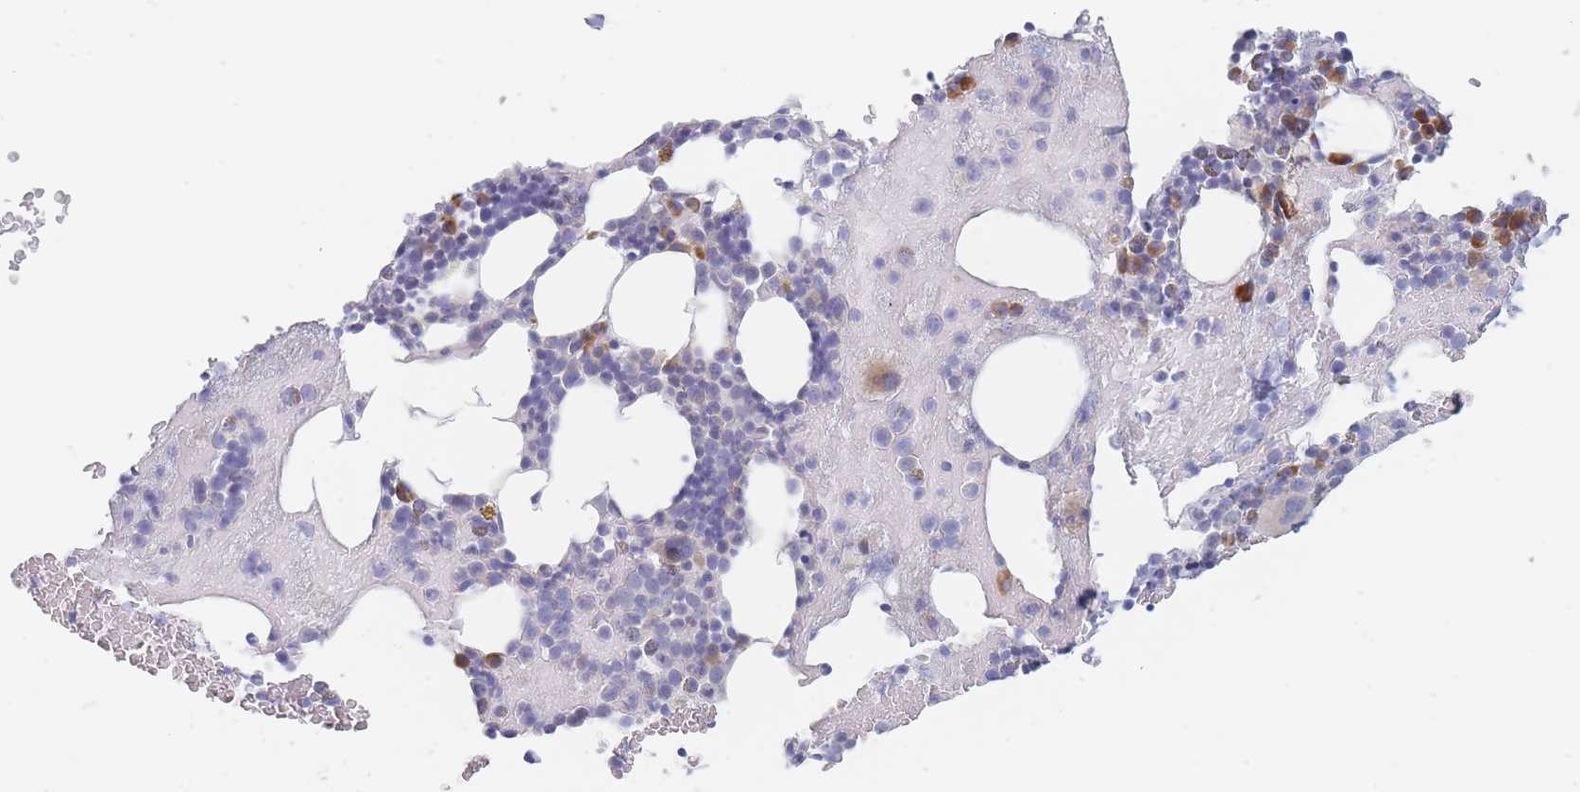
{"staining": {"intensity": "weak", "quantity": "<25%", "location": "cytoplasmic/membranous"}, "tissue": "bone marrow", "cell_type": "Hematopoietic cells", "image_type": "normal", "snomed": [{"axis": "morphology", "description": "Normal tissue, NOS"}, {"axis": "topography", "description": "Bone marrow"}], "caption": "A photomicrograph of human bone marrow is negative for staining in hematopoietic cells.", "gene": "SPATS1", "patient": {"sex": "male", "age": 26}}